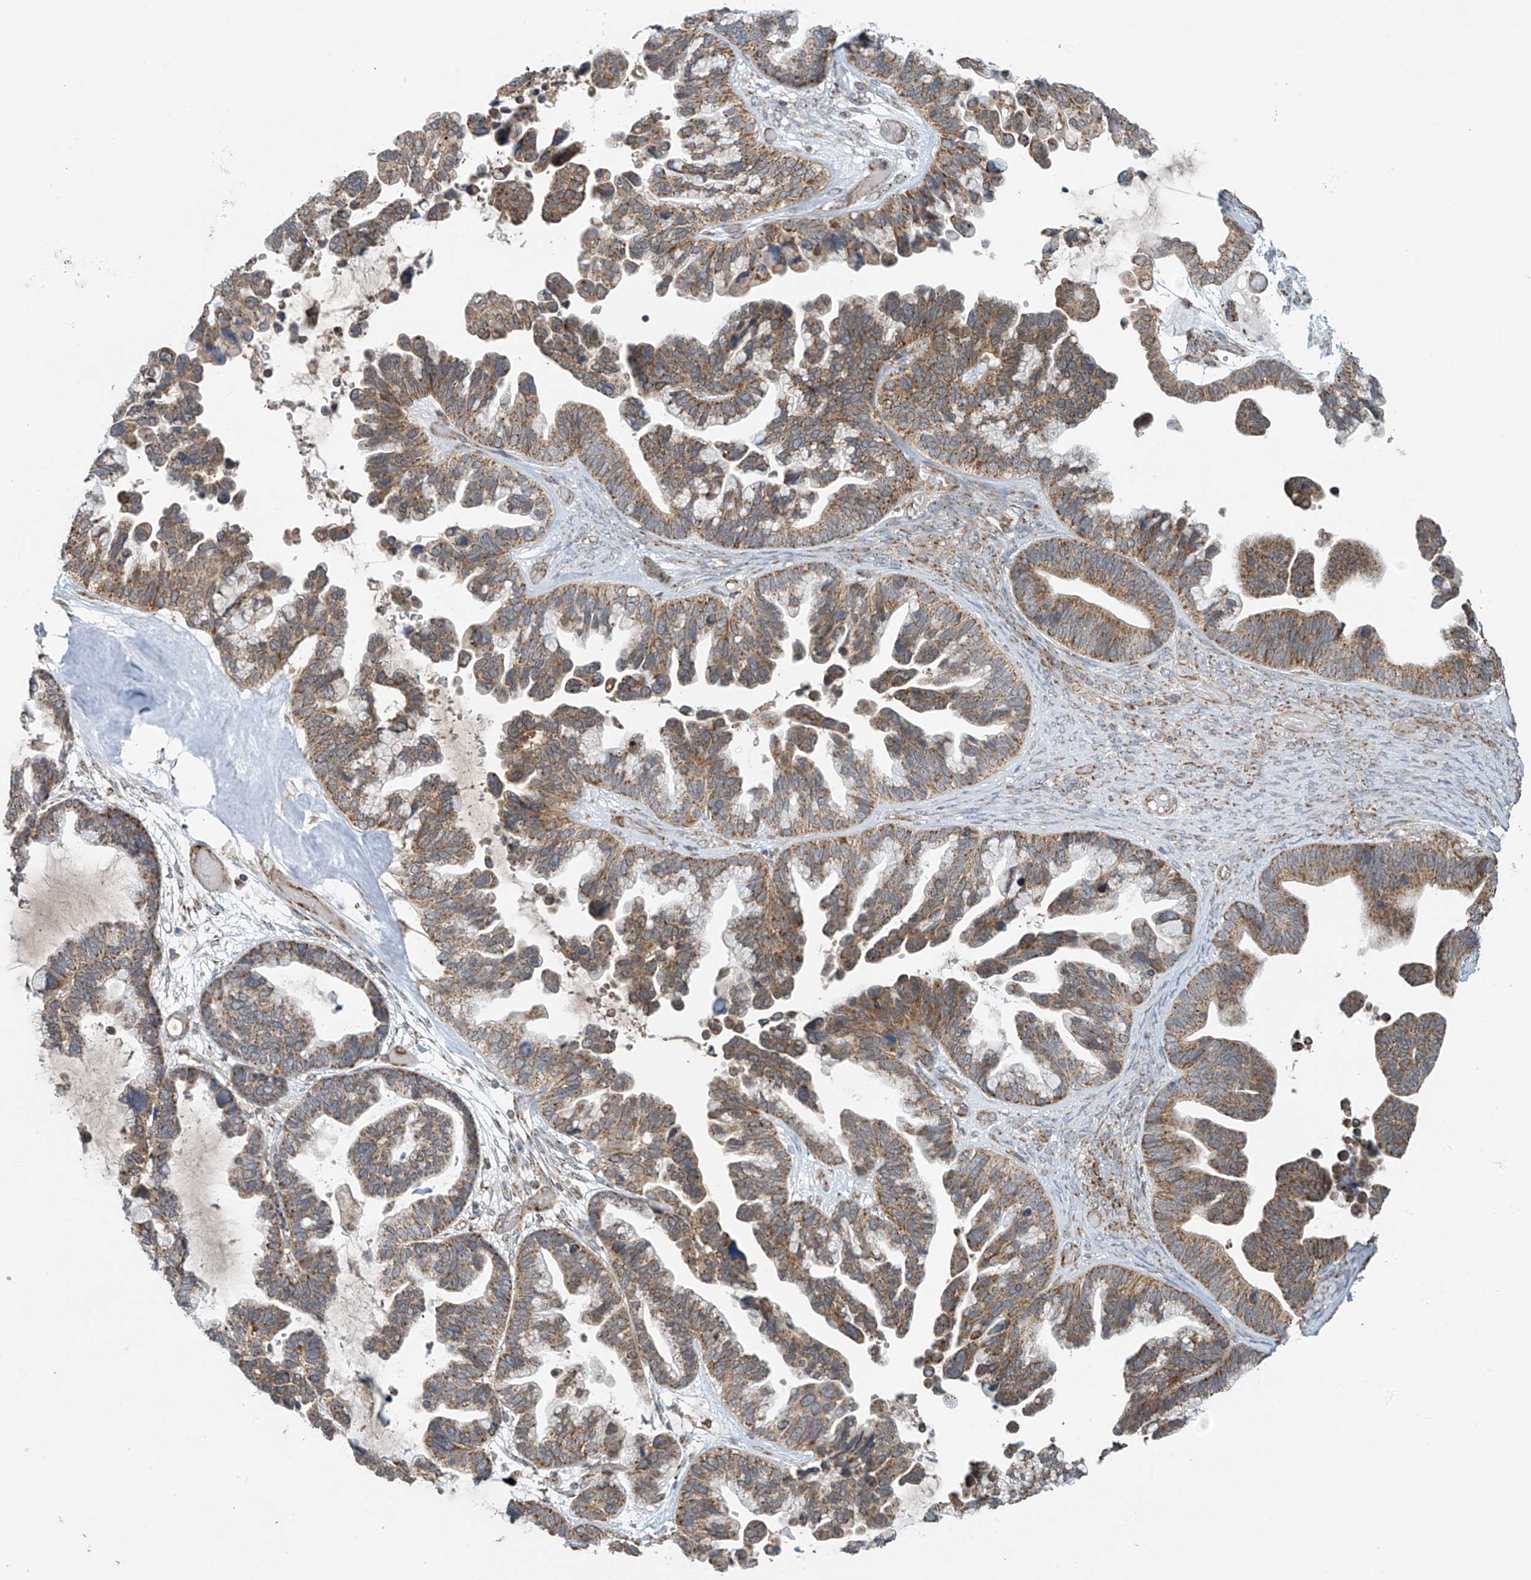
{"staining": {"intensity": "moderate", "quantity": ">75%", "location": "cytoplasmic/membranous"}, "tissue": "ovarian cancer", "cell_type": "Tumor cells", "image_type": "cancer", "snomed": [{"axis": "morphology", "description": "Cystadenocarcinoma, serous, NOS"}, {"axis": "topography", "description": "Ovary"}], "caption": "Ovarian serous cystadenocarcinoma tissue displays moderate cytoplasmic/membranous positivity in approximately >75% of tumor cells (IHC, brightfield microscopy, high magnification).", "gene": "METTL6", "patient": {"sex": "female", "age": 56}}